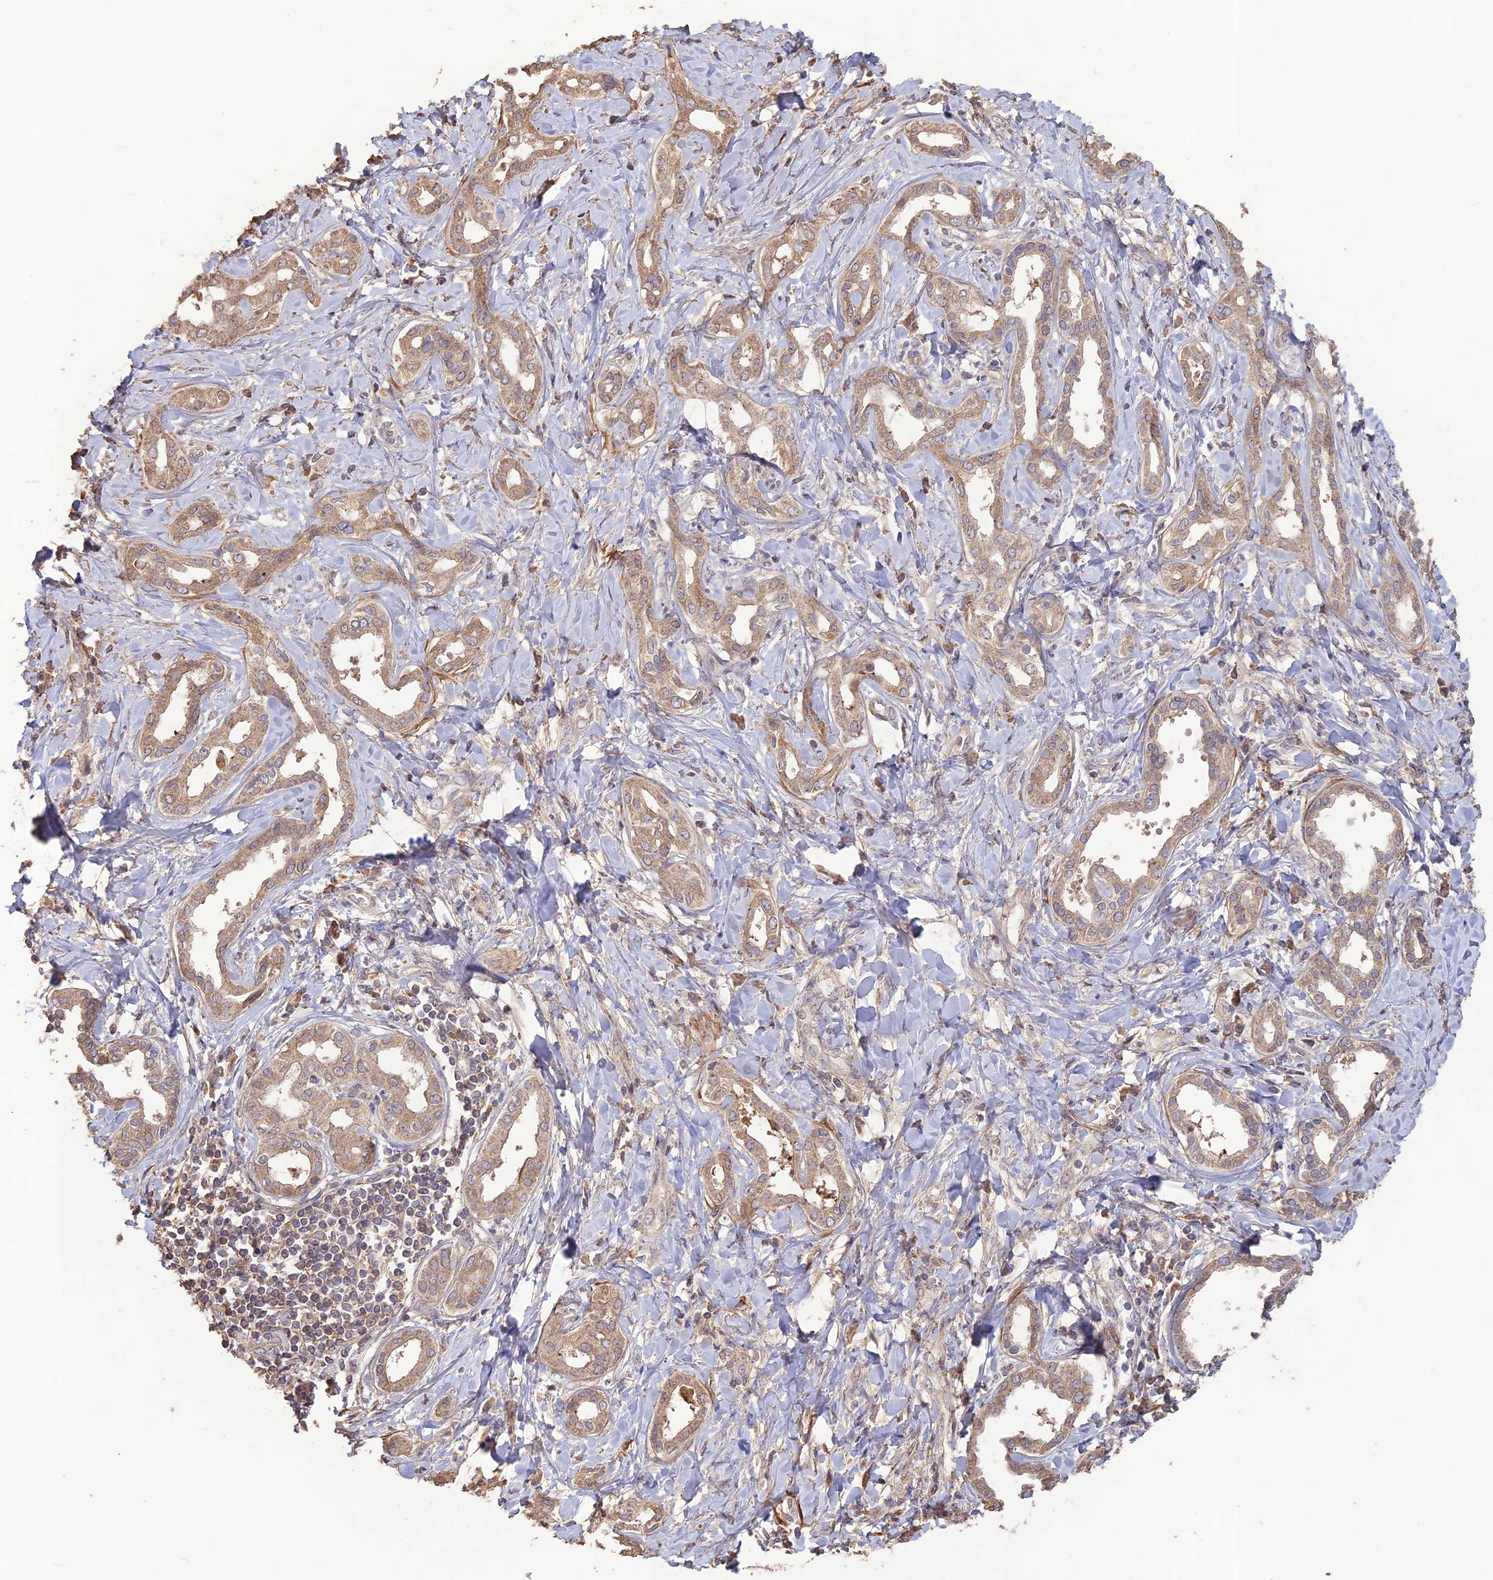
{"staining": {"intensity": "weak", "quantity": ">75%", "location": "cytoplasmic/membranous"}, "tissue": "liver cancer", "cell_type": "Tumor cells", "image_type": "cancer", "snomed": [{"axis": "morphology", "description": "Cholangiocarcinoma"}, {"axis": "topography", "description": "Liver"}], "caption": "Protein positivity by immunohistochemistry shows weak cytoplasmic/membranous positivity in about >75% of tumor cells in liver cholangiocarcinoma.", "gene": "LAYN", "patient": {"sex": "female", "age": 77}}